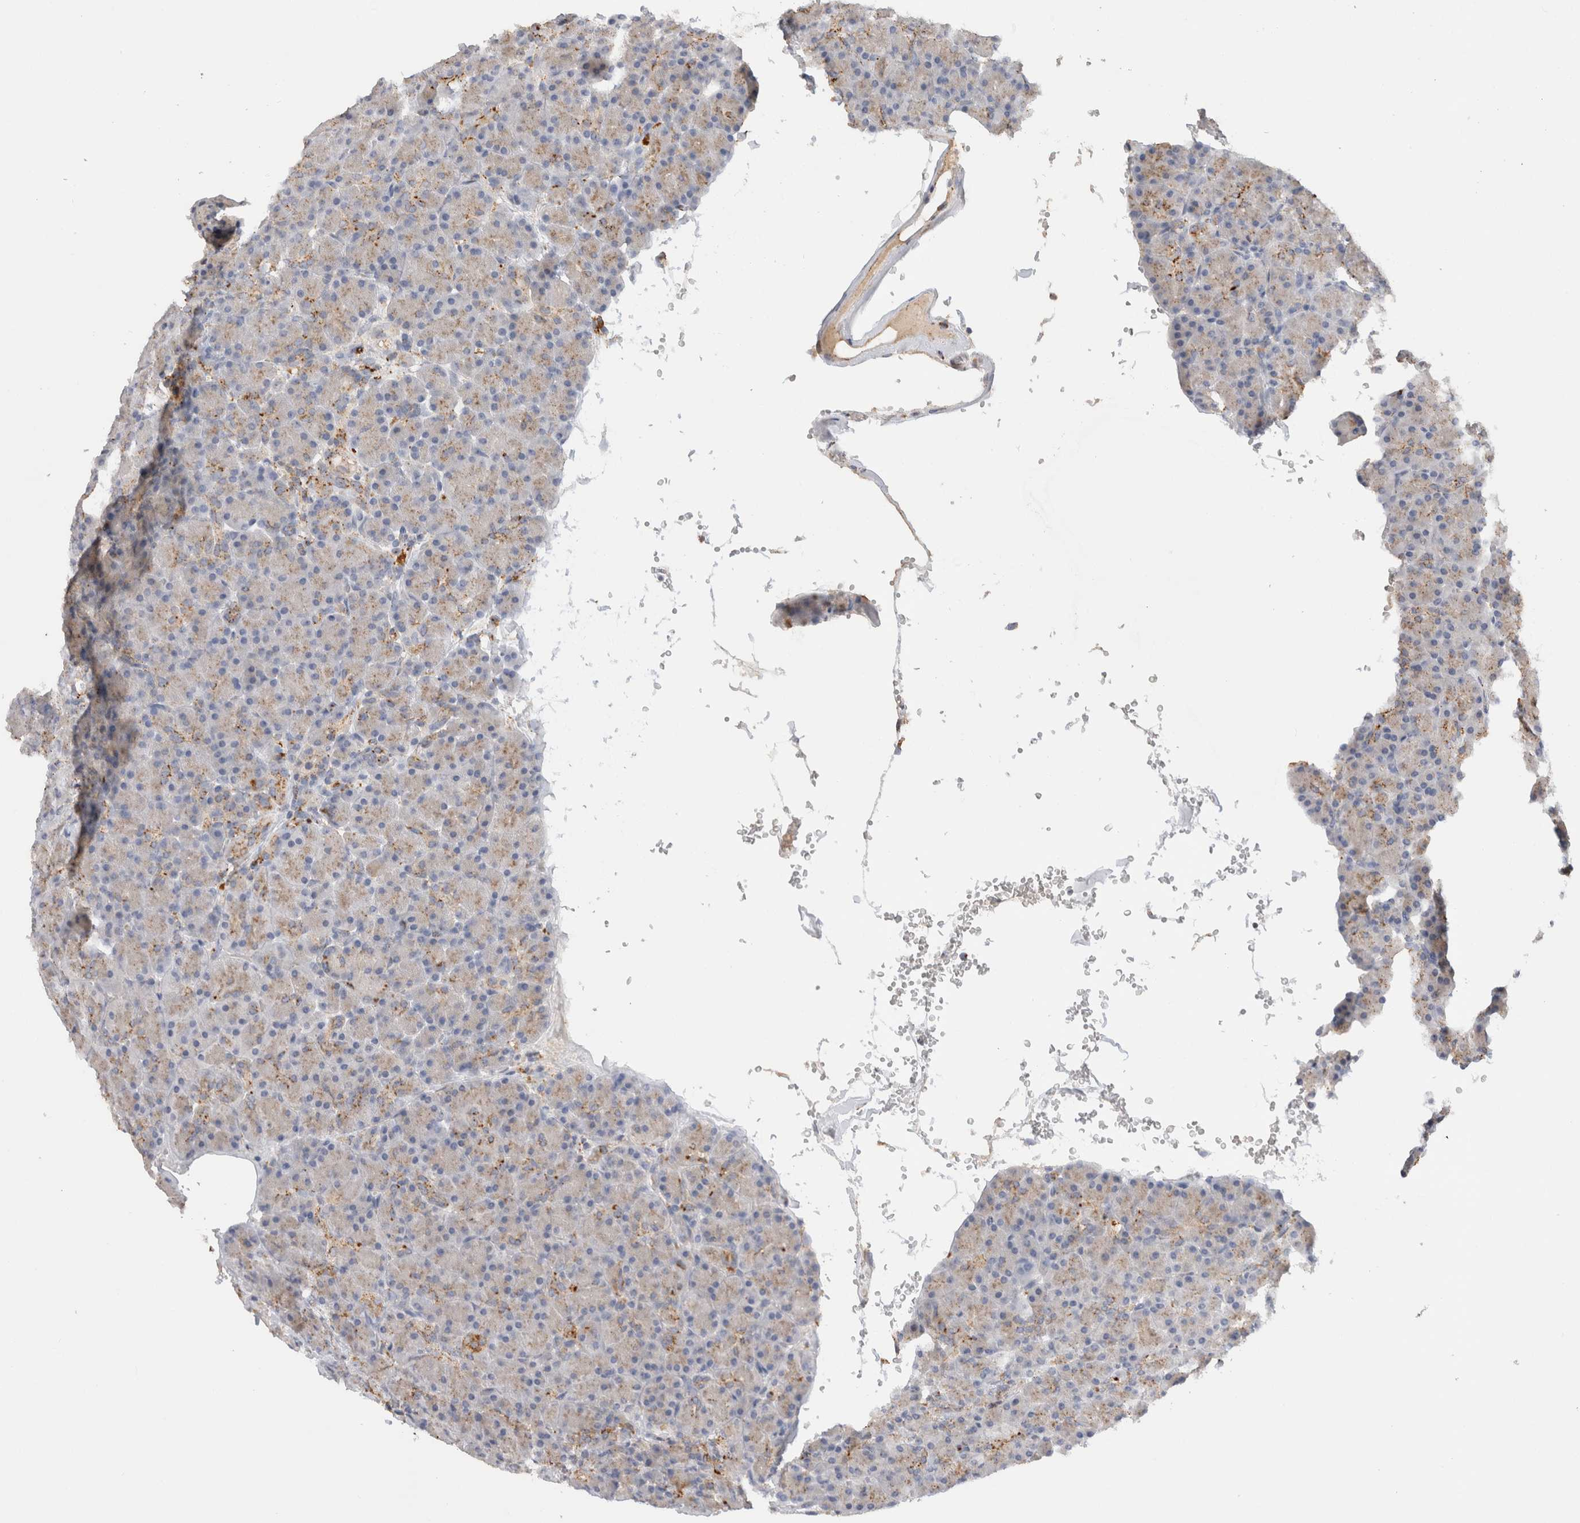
{"staining": {"intensity": "moderate", "quantity": "25%-75%", "location": "cytoplasmic/membranous"}, "tissue": "pancreas", "cell_type": "Exocrine glandular cells", "image_type": "normal", "snomed": [{"axis": "morphology", "description": "Normal tissue, NOS"}, {"axis": "topography", "description": "Pancreas"}], "caption": "Brown immunohistochemical staining in normal human pancreas reveals moderate cytoplasmic/membranous staining in approximately 25%-75% of exocrine glandular cells.", "gene": "GNS", "patient": {"sex": "female", "age": 43}}